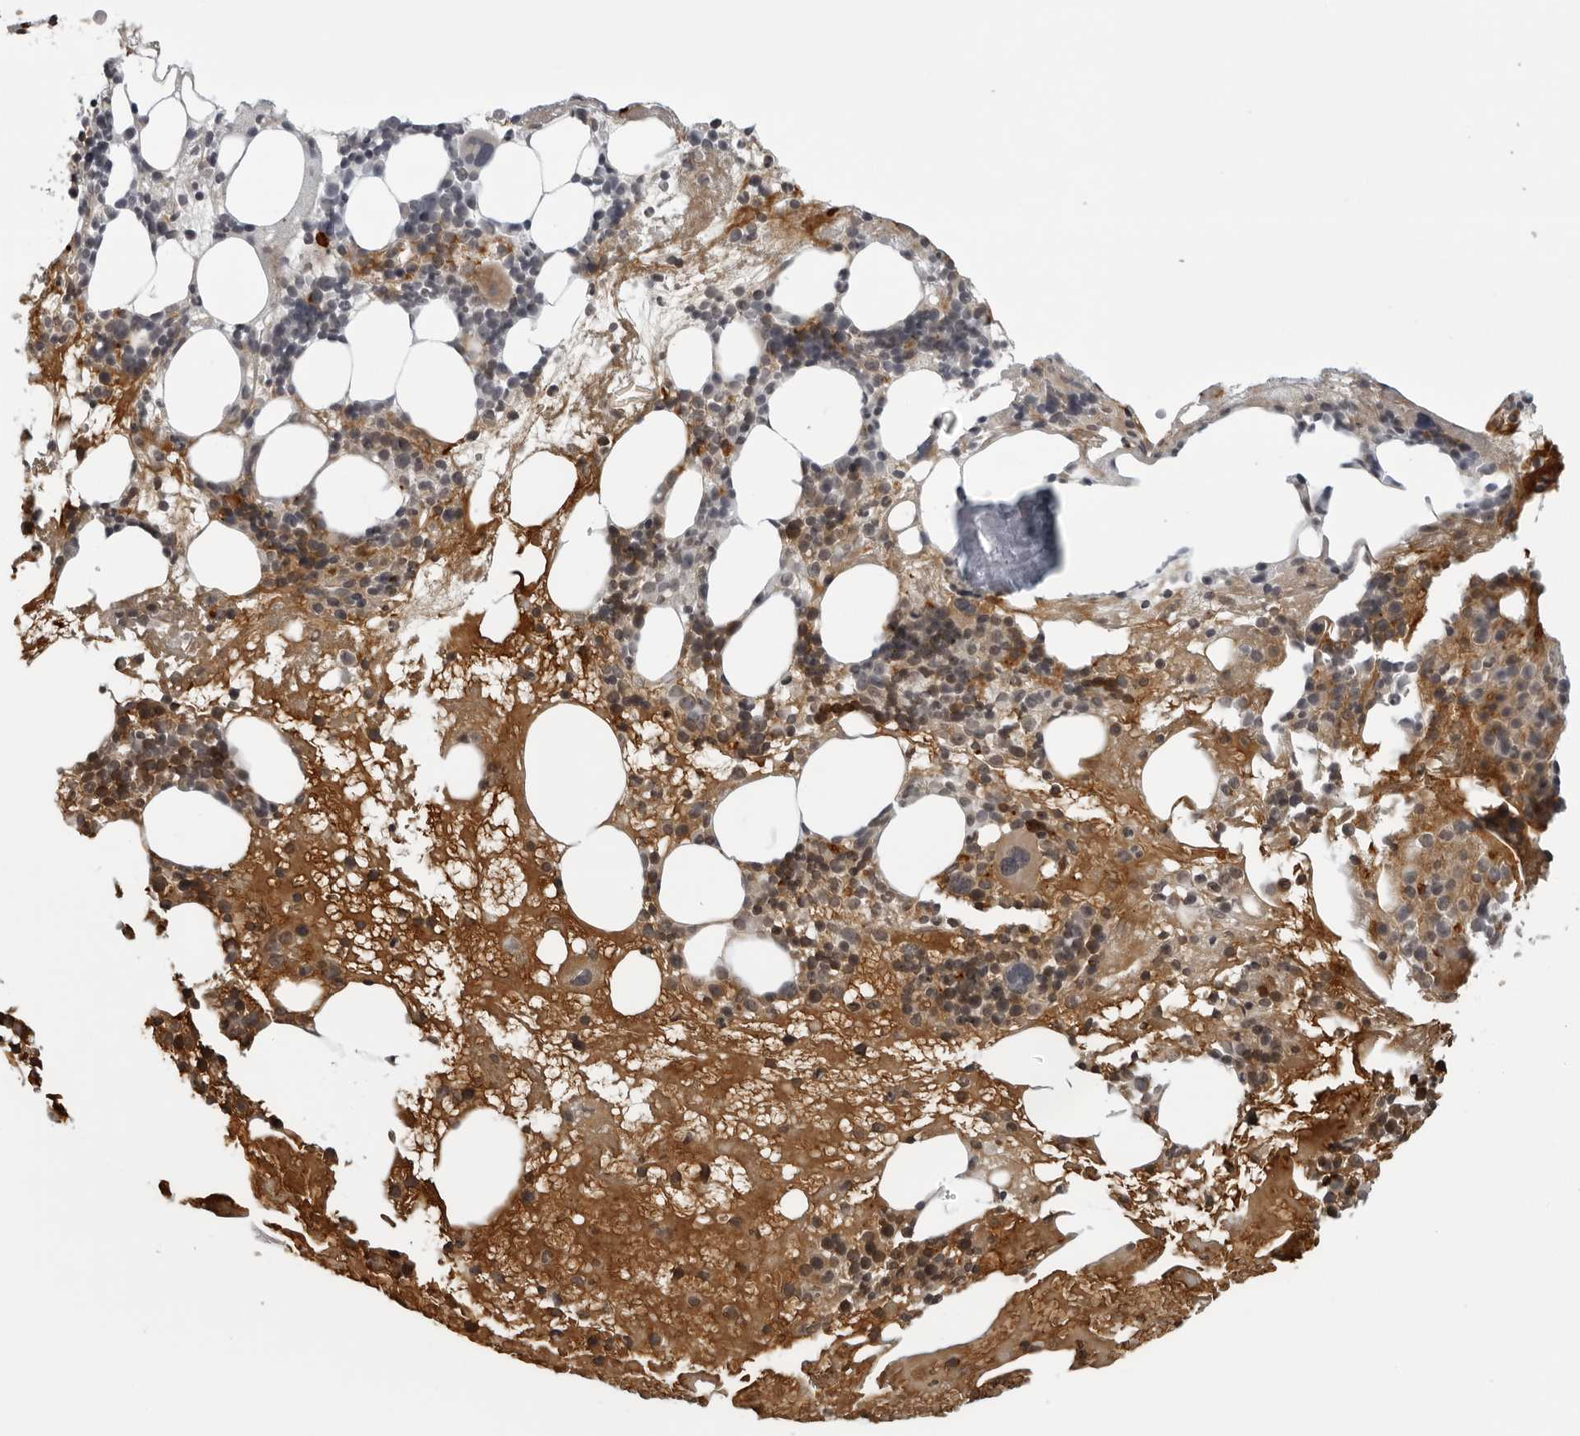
{"staining": {"intensity": "moderate", "quantity": "25%-75%", "location": "cytoplasmic/membranous"}, "tissue": "bone marrow", "cell_type": "Hematopoietic cells", "image_type": "normal", "snomed": [{"axis": "morphology", "description": "Normal tissue, NOS"}, {"axis": "morphology", "description": "Inflammation, NOS"}, {"axis": "topography", "description": "Bone marrow"}], "caption": "The micrograph exhibits immunohistochemical staining of unremarkable bone marrow. There is moderate cytoplasmic/membranous staining is present in about 25%-75% of hematopoietic cells.", "gene": "THOP1", "patient": {"sex": "female", "age": 77}}